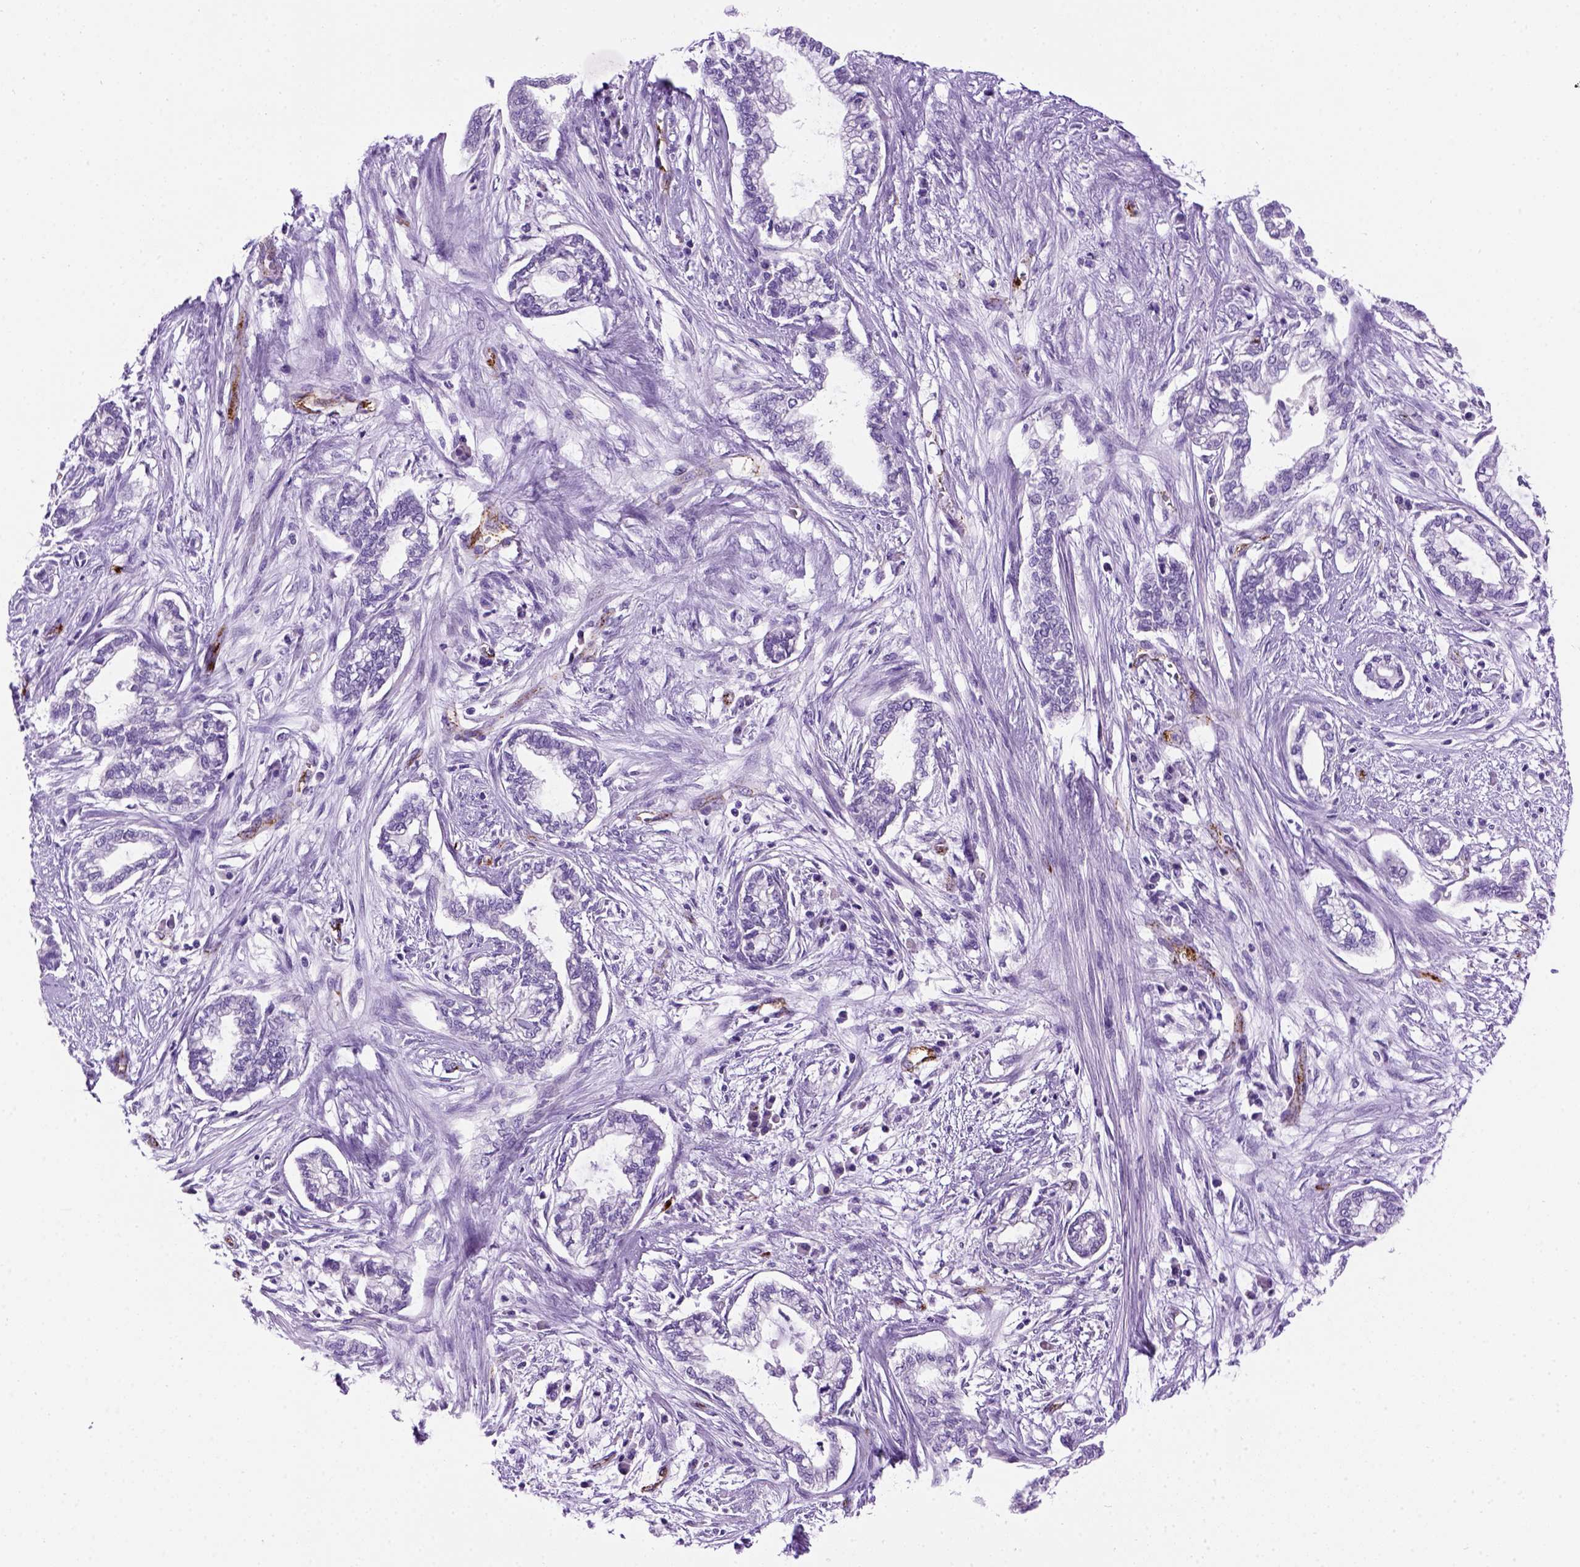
{"staining": {"intensity": "negative", "quantity": "none", "location": "none"}, "tissue": "cervical cancer", "cell_type": "Tumor cells", "image_type": "cancer", "snomed": [{"axis": "morphology", "description": "Adenocarcinoma, NOS"}, {"axis": "topography", "description": "Cervix"}], "caption": "Immunohistochemistry (IHC) image of neoplastic tissue: human cervical cancer stained with DAB reveals no significant protein expression in tumor cells. The staining was performed using DAB (3,3'-diaminobenzidine) to visualize the protein expression in brown, while the nuclei were stained in blue with hematoxylin (Magnification: 20x).", "gene": "VWF", "patient": {"sex": "female", "age": 62}}